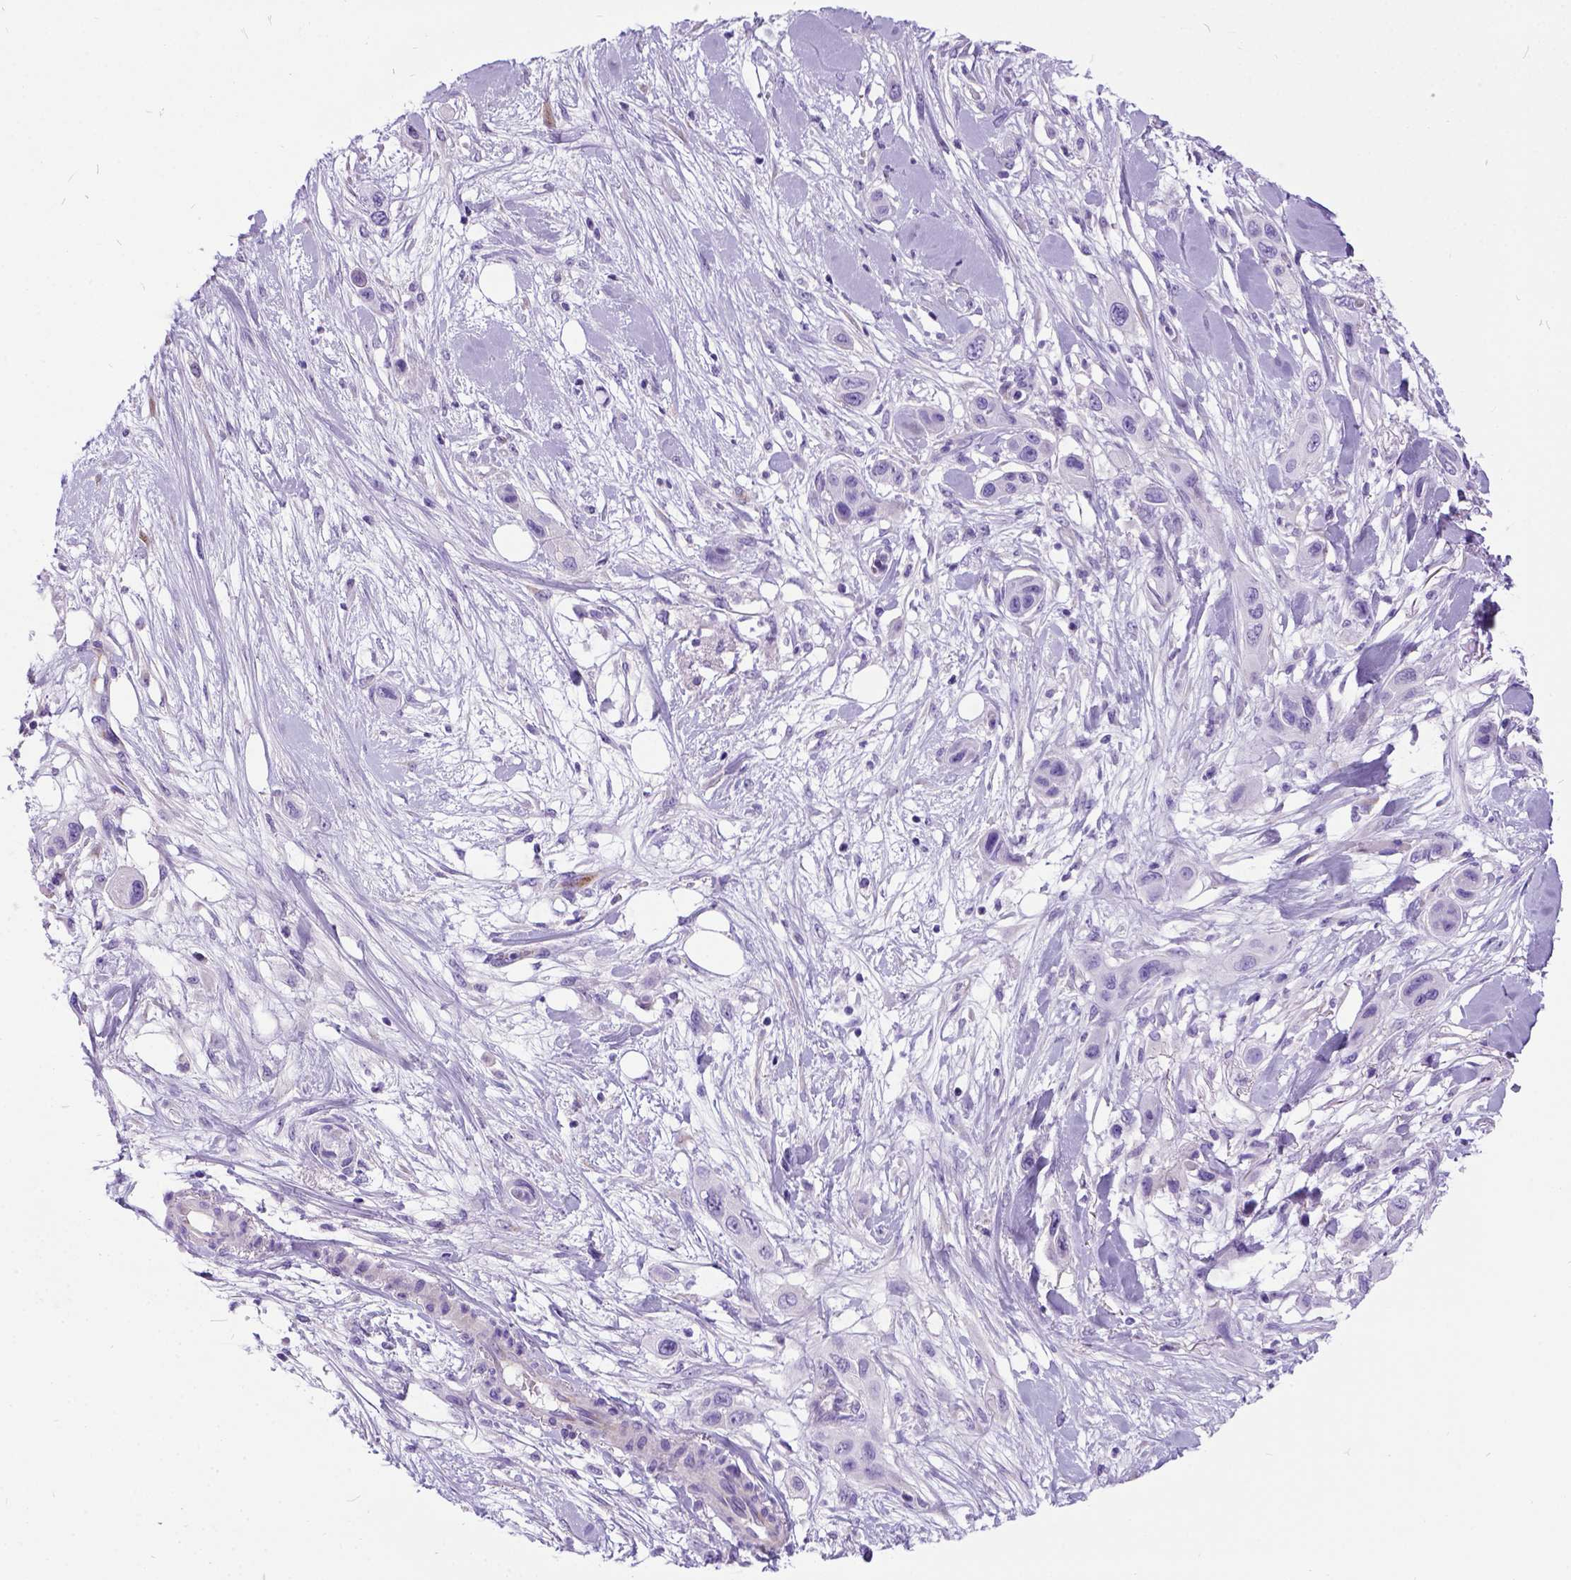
{"staining": {"intensity": "negative", "quantity": "none", "location": "none"}, "tissue": "skin cancer", "cell_type": "Tumor cells", "image_type": "cancer", "snomed": [{"axis": "morphology", "description": "Squamous cell carcinoma, NOS"}, {"axis": "topography", "description": "Skin"}], "caption": "High power microscopy micrograph of an immunohistochemistry (IHC) micrograph of squamous cell carcinoma (skin), revealing no significant positivity in tumor cells. (DAB immunohistochemistry (IHC) visualized using brightfield microscopy, high magnification).", "gene": "IGF2", "patient": {"sex": "male", "age": 79}}